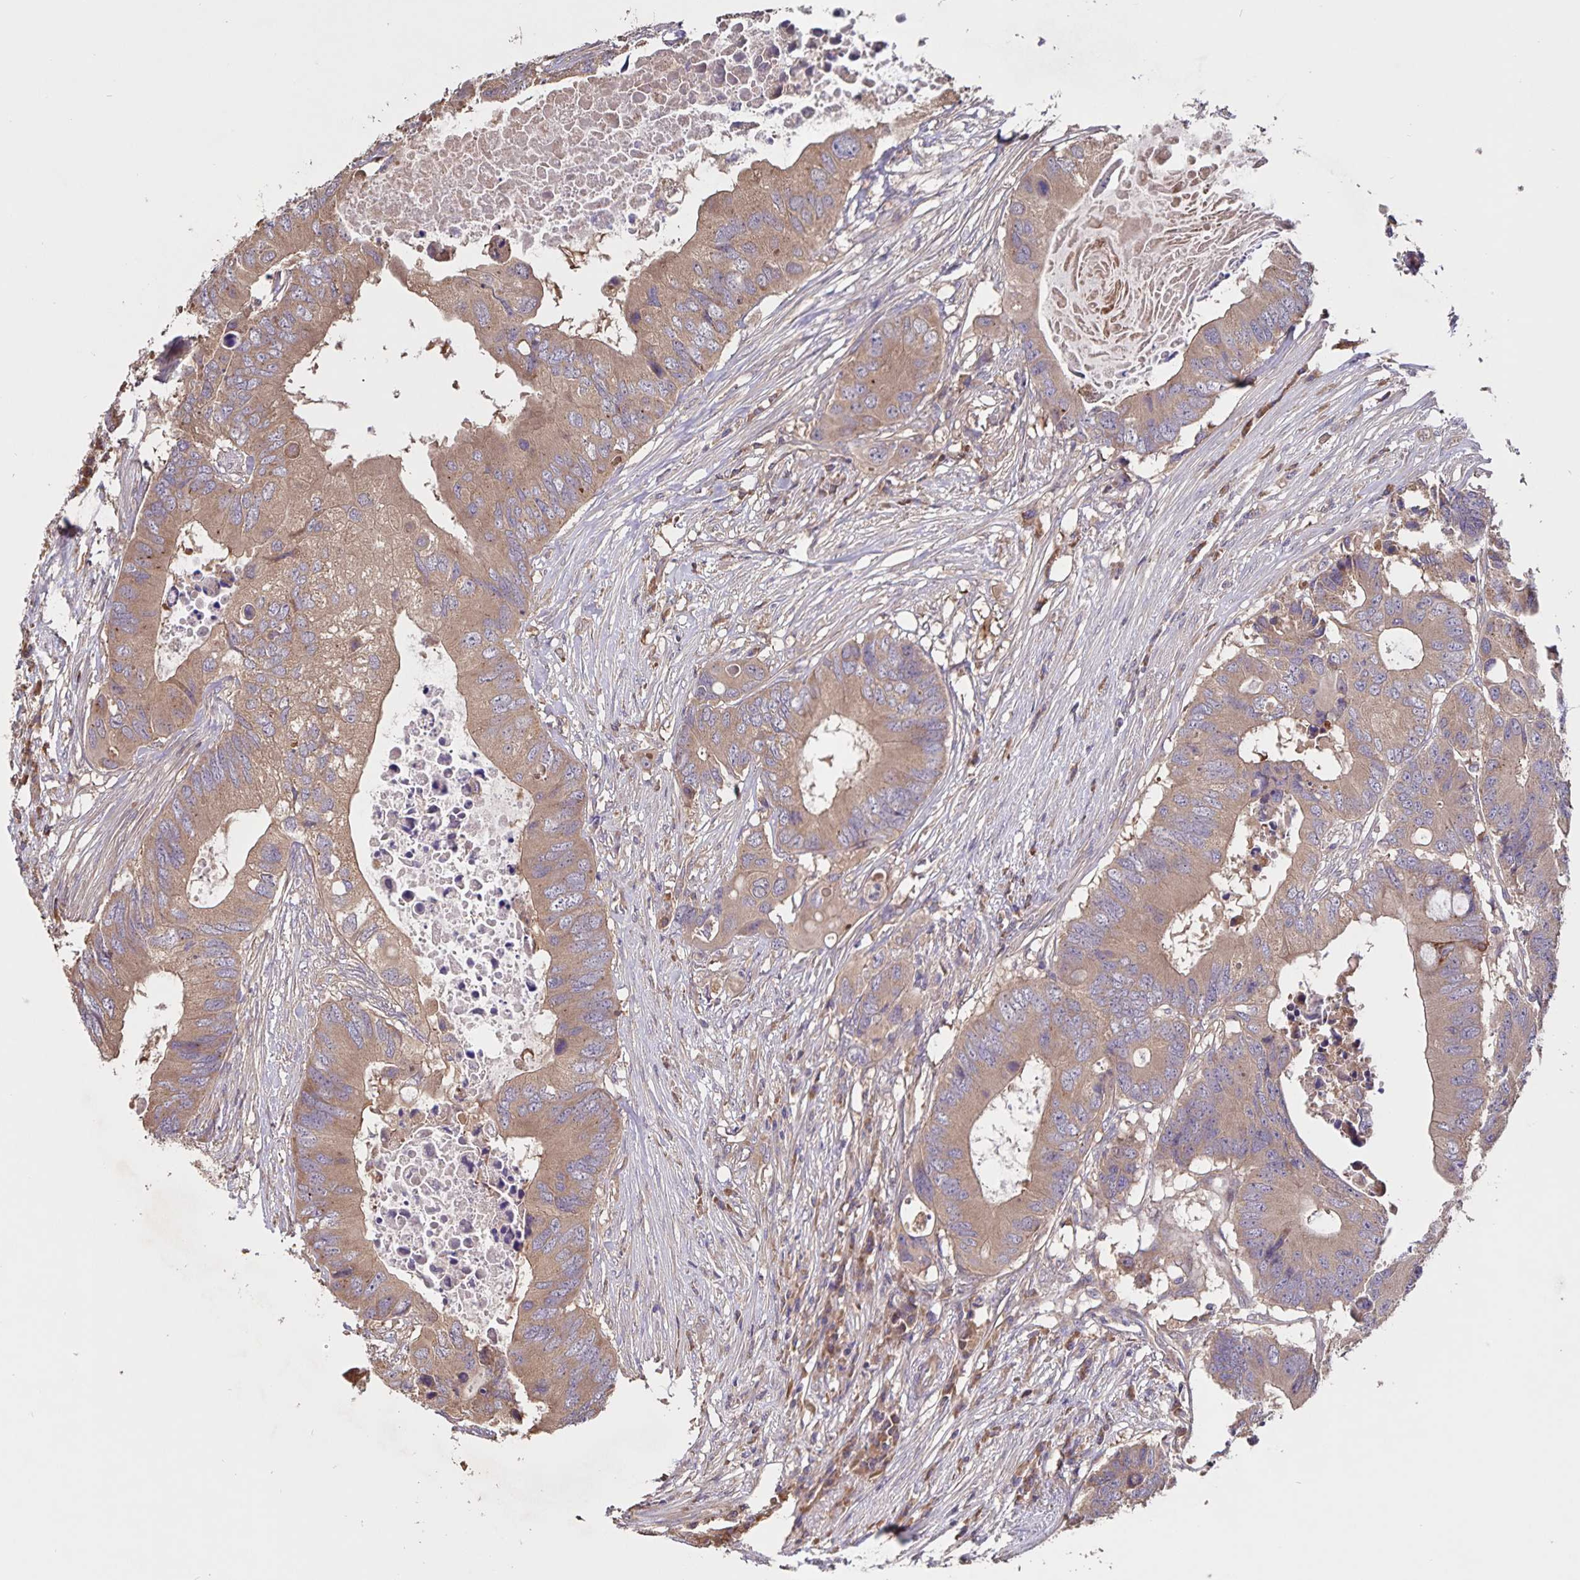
{"staining": {"intensity": "moderate", "quantity": ">75%", "location": "cytoplasmic/membranous"}, "tissue": "colorectal cancer", "cell_type": "Tumor cells", "image_type": "cancer", "snomed": [{"axis": "morphology", "description": "Adenocarcinoma, NOS"}, {"axis": "topography", "description": "Colon"}], "caption": "Immunohistochemical staining of adenocarcinoma (colorectal) exhibits moderate cytoplasmic/membranous protein positivity in about >75% of tumor cells.", "gene": "FBXL16", "patient": {"sex": "male", "age": 71}}